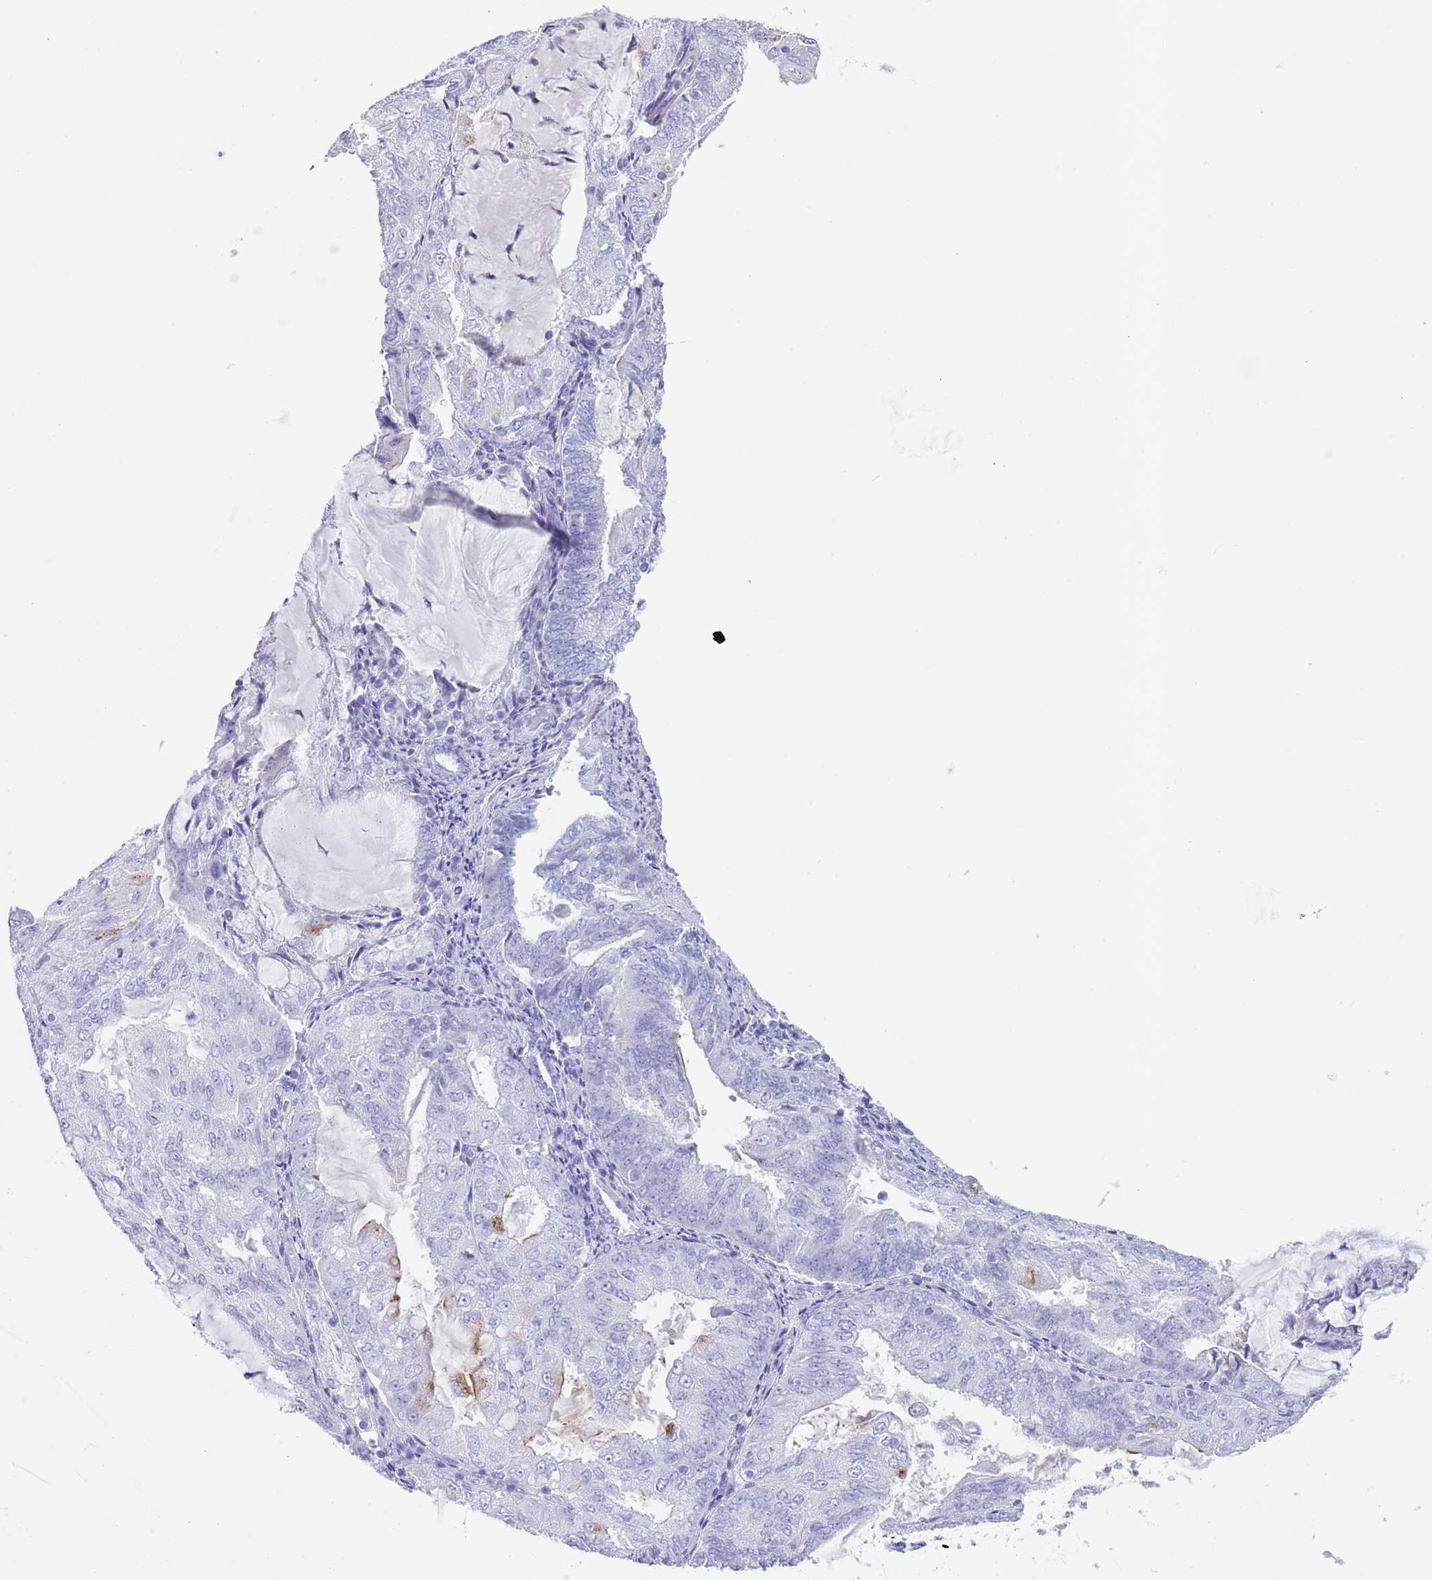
{"staining": {"intensity": "negative", "quantity": "none", "location": "none"}, "tissue": "endometrial cancer", "cell_type": "Tumor cells", "image_type": "cancer", "snomed": [{"axis": "morphology", "description": "Adenocarcinoma, NOS"}, {"axis": "topography", "description": "Endometrium"}], "caption": "High power microscopy photomicrograph of an IHC photomicrograph of adenocarcinoma (endometrial), revealing no significant staining in tumor cells.", "gene": "CPXM2", "patient": {"sex": "female", "age": 81}}